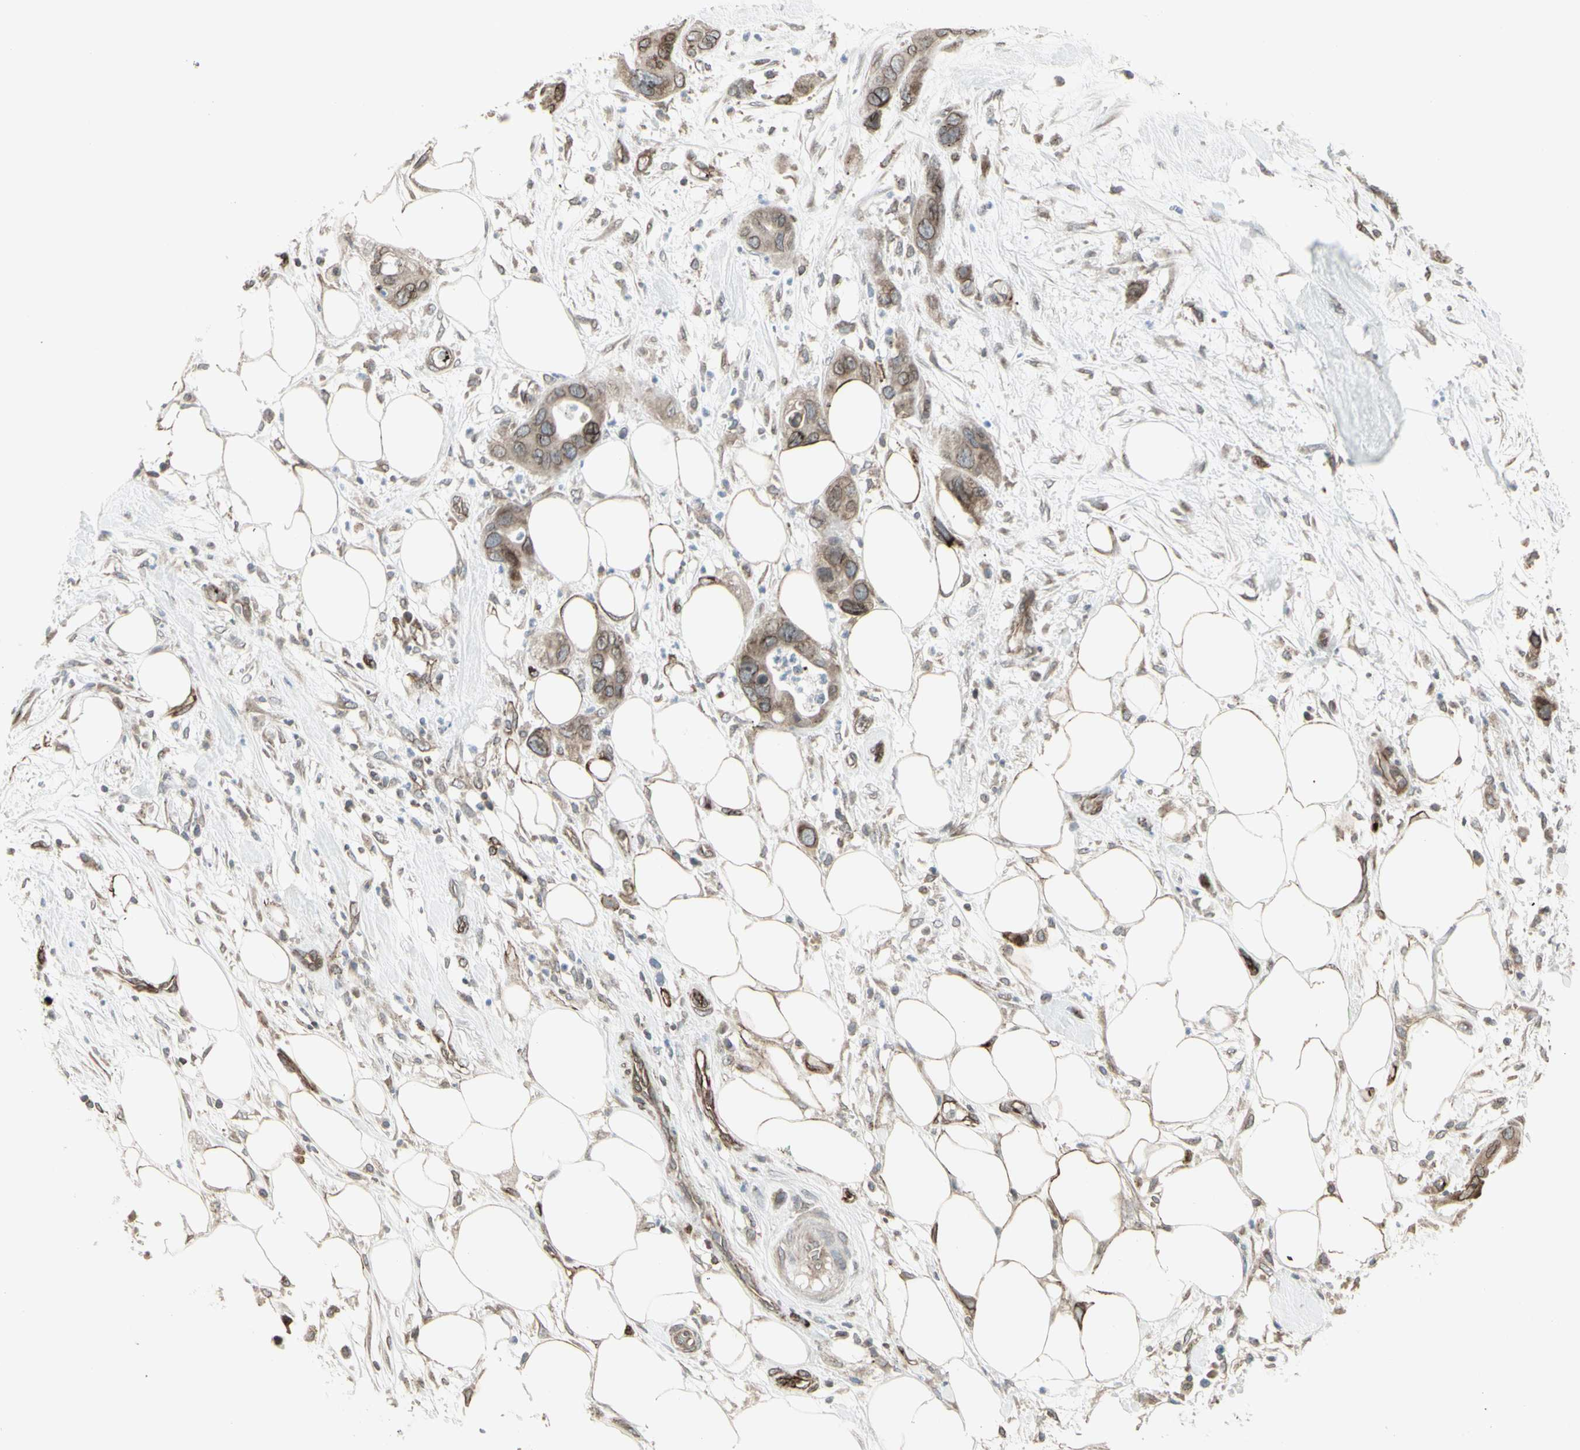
{"staining": {"intensity": "moderate", "quantity": ">75%", "location": "cytoplasmic/membranous,nuclear"}, "tissue": "pancreatic cancer", "cell_type": "Tumor cells", "image_type": "cancer", "snomed": [{"axis": "morphology", "description": "Adenocarcinoma, NOS"}, {"axis": "topography", "description": "Pancreas"}], "caption": "Pancreatic cancer (adenocarcinoma) tissue exhibits moderate cytoplasmic/membranous and nuclear expression in approximately >75% of tumor cells, visualized by immunohistochemistry. (DAB IHC, brown staining for protein, blue staining for nuclei).", "gene": "DTX3L", "patient": {"sex": "female", "age": 71}}